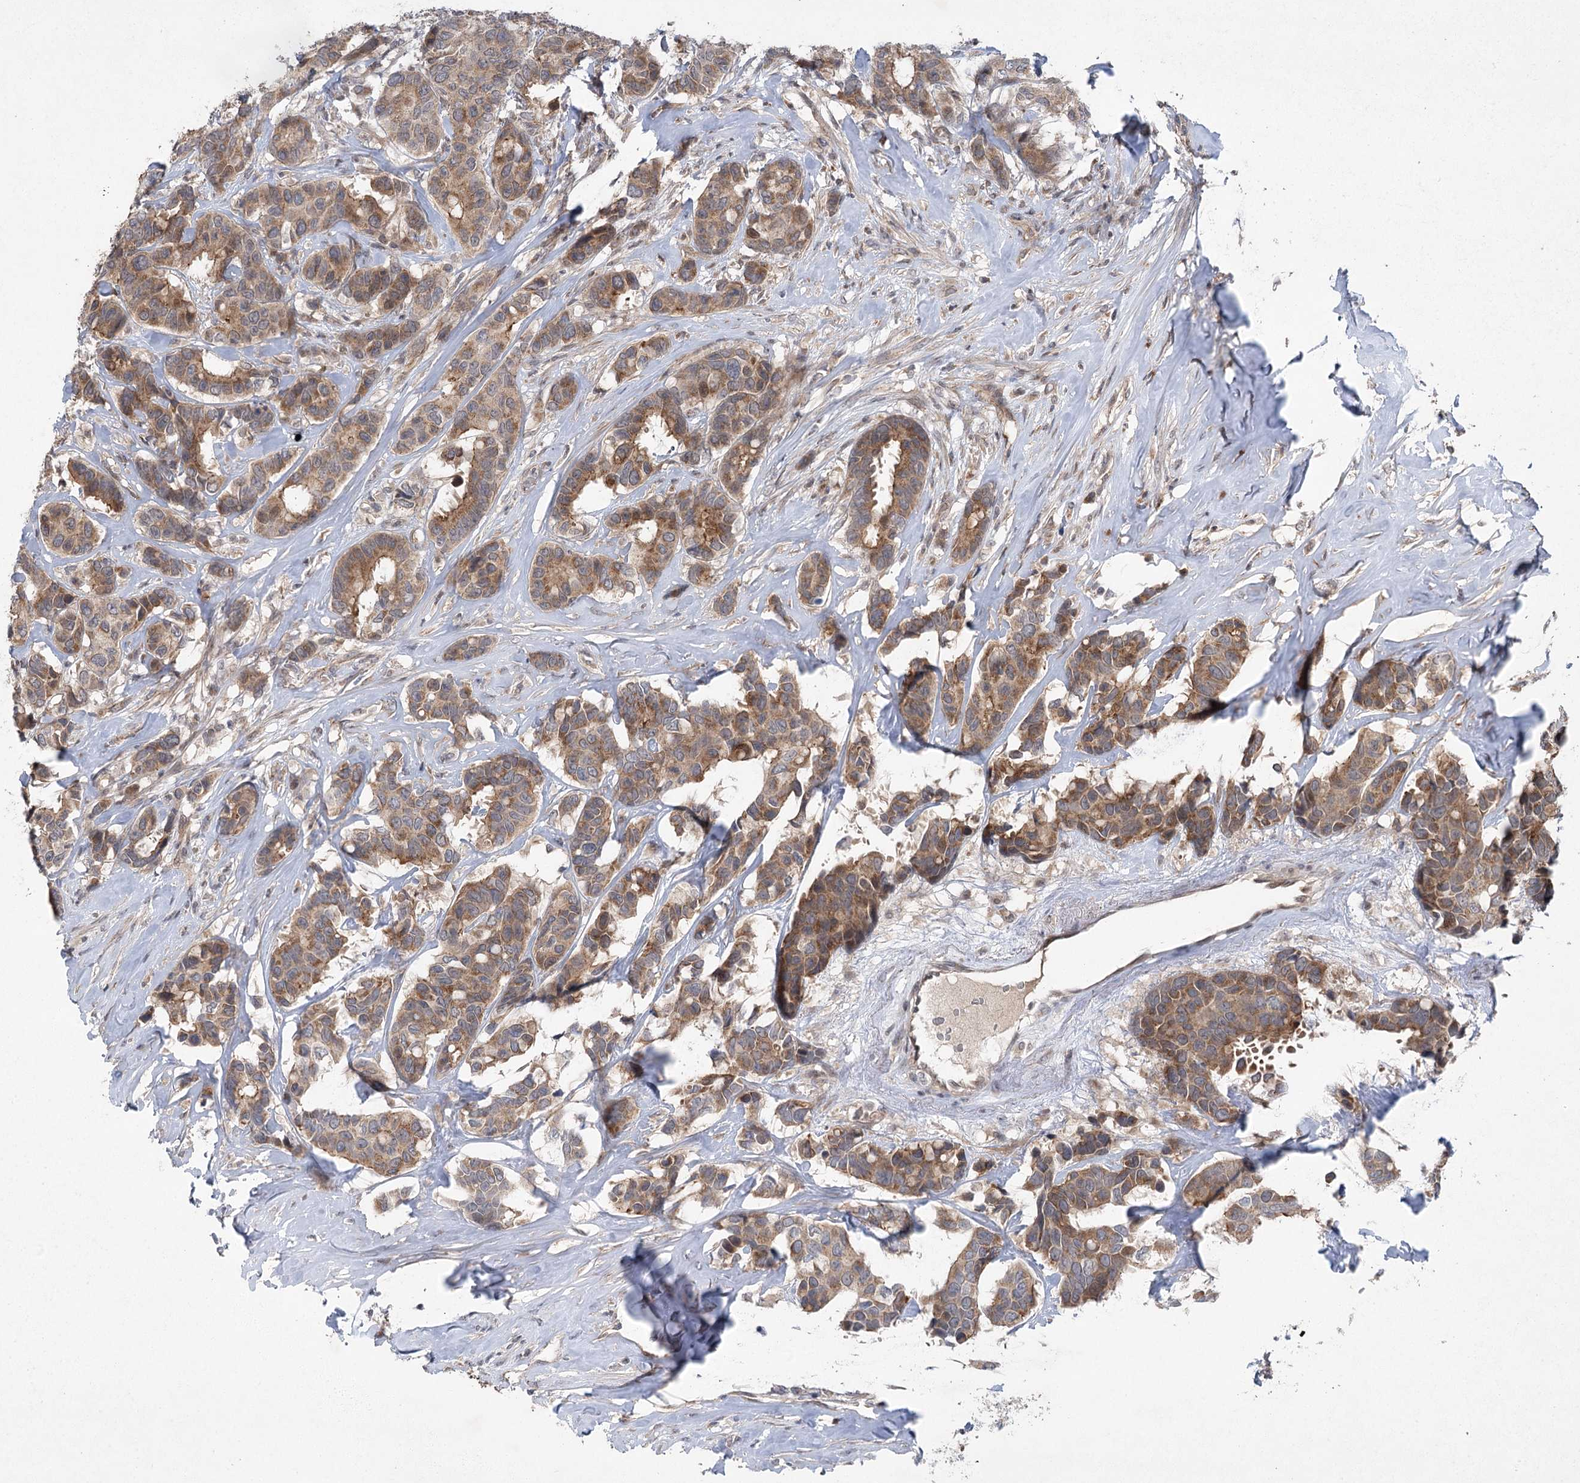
{"staining": {"intensity": "moderate", "quantity": ">75%", "location": "cytoplasmic/membranous"}, "tissue": "breast cancer", "cell_type": "Tumor cells", "image_type": "cancer", "snomed": [{"axis": "morphology", "description": "Duct carcinoma"}, {"axis": "topography", "description": "Breast"}], "caption": "Breast cancer (intraductal carcinoma) stained with DAB immunohistochemistry (IHC) shows medium levels of moderate cytoplasmic/membranous staining in about >75% of tumor cells.", "gene": "METTL24", "patient": {"sex": "female", "age": 87}}